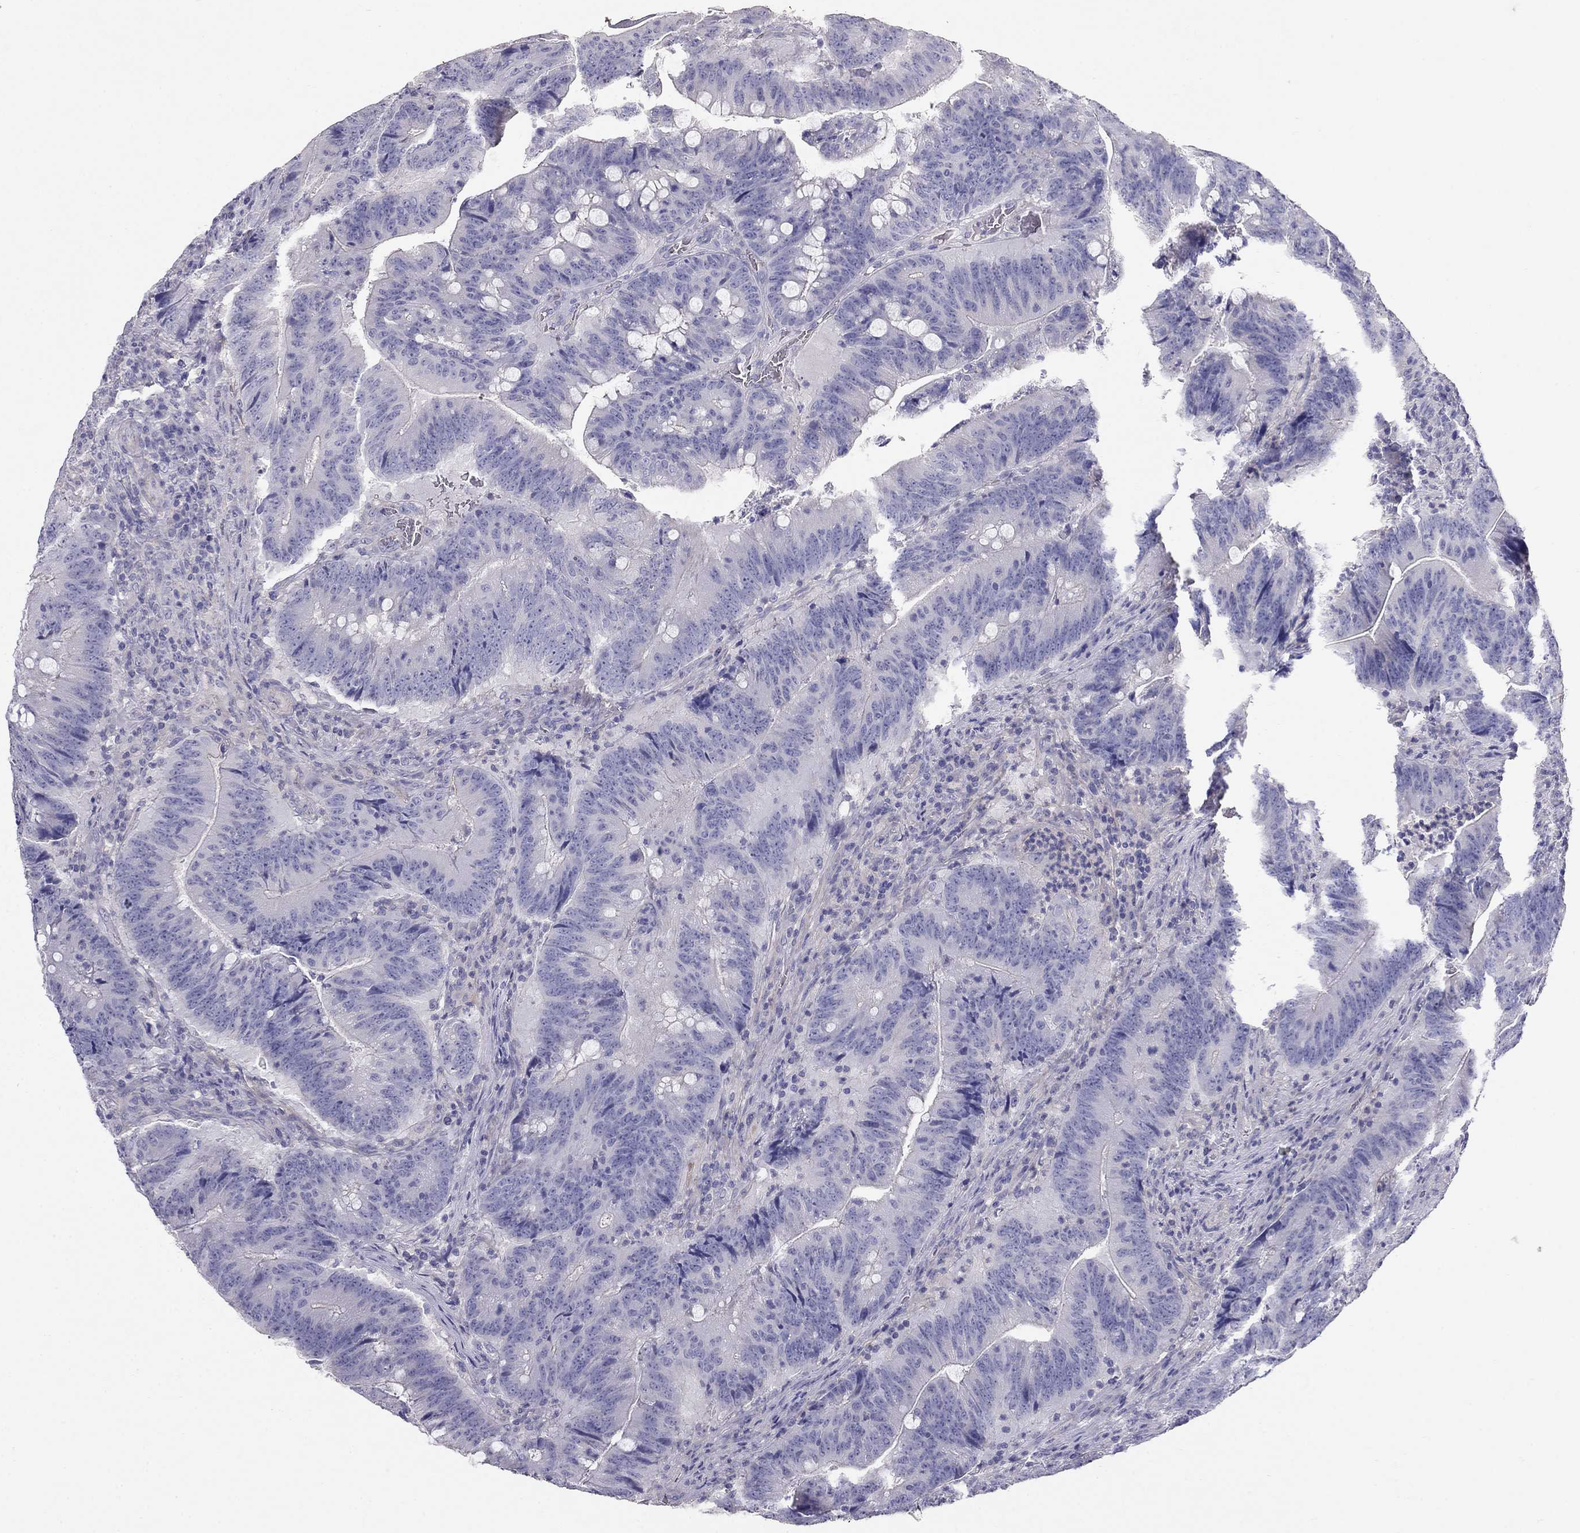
{"staining": {"intensity": "negative", "quantity": "none", "location": "none"}, "tissue": "colorectal cancer", "cell_type": "Tumor cells", "image_type": "cancer", "snomed": [{"axis": "morphology", "description": "Adenocarcinoma, NOS"}, {"axis": "topography", "description": "Colon"}], "caption": "This is an immunohistochemistry image of human colorectal cancer. There is no staining in tumor cells.", "gene": "LY6H", "patient": {"sex": "female", "age": 87}}